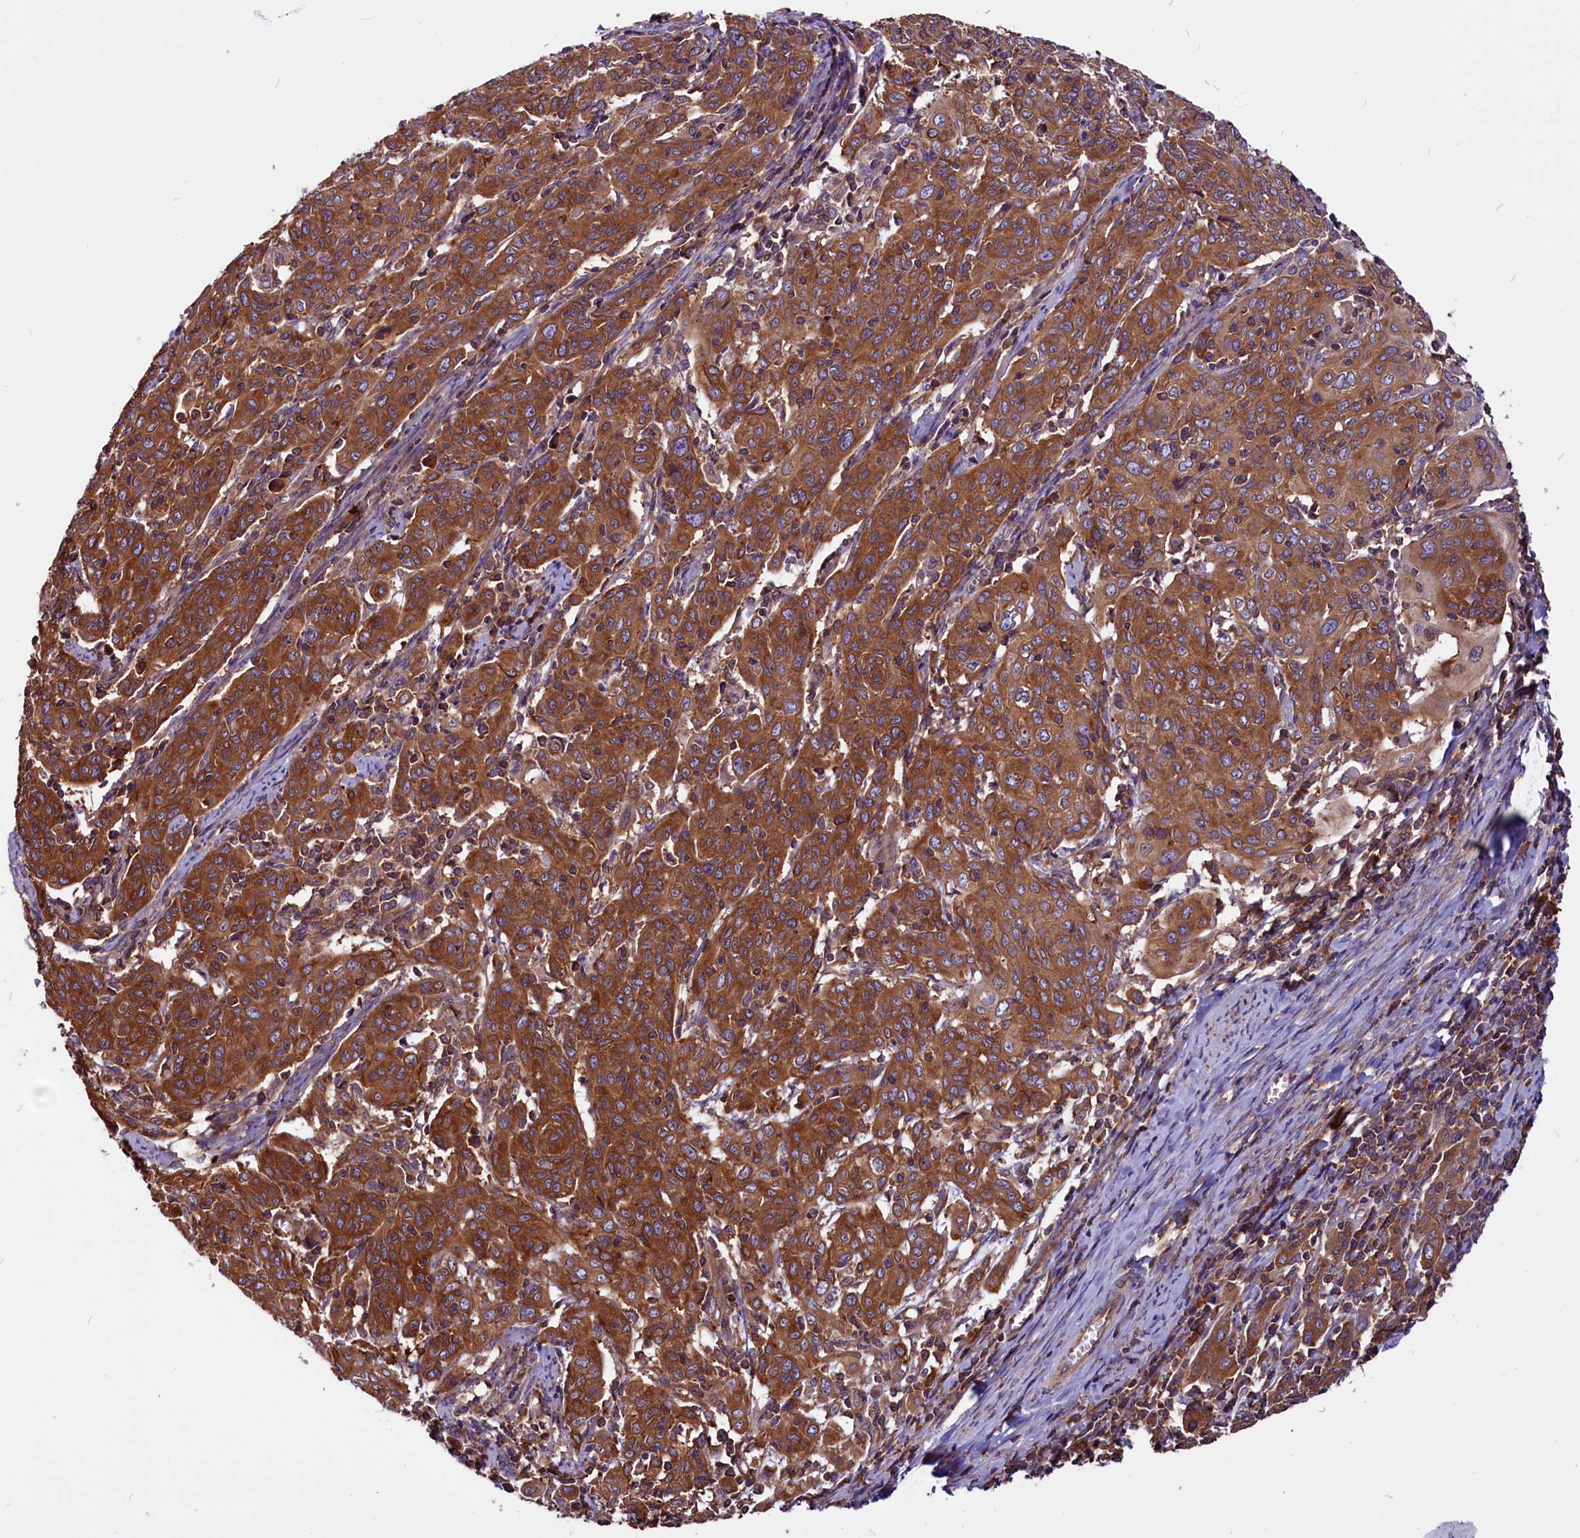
{"staining": {"intensity": "strong", "quantity": ">75%", "location": "cytoplasmic/membranous"}, "tissue": "cervical cancer", "cell_type": "Tumor cells", "image_type": "cancer", "snomed": [{"axis": "morphology", "description": "Squamous cell carcinoma, NOS"}, {"axis": "topography", "description": "Cervix"}], "caption": "This photomicrograph demonstrates immunohistochemistry (IHC) staining of cervical cancer (squamous cell carcinoma), with high strong cytoplasmic/membranous staining in approximately >75% of tumor cells.", "gene": "EIF3G", "patient": {"sex": "female", "age": 67}}